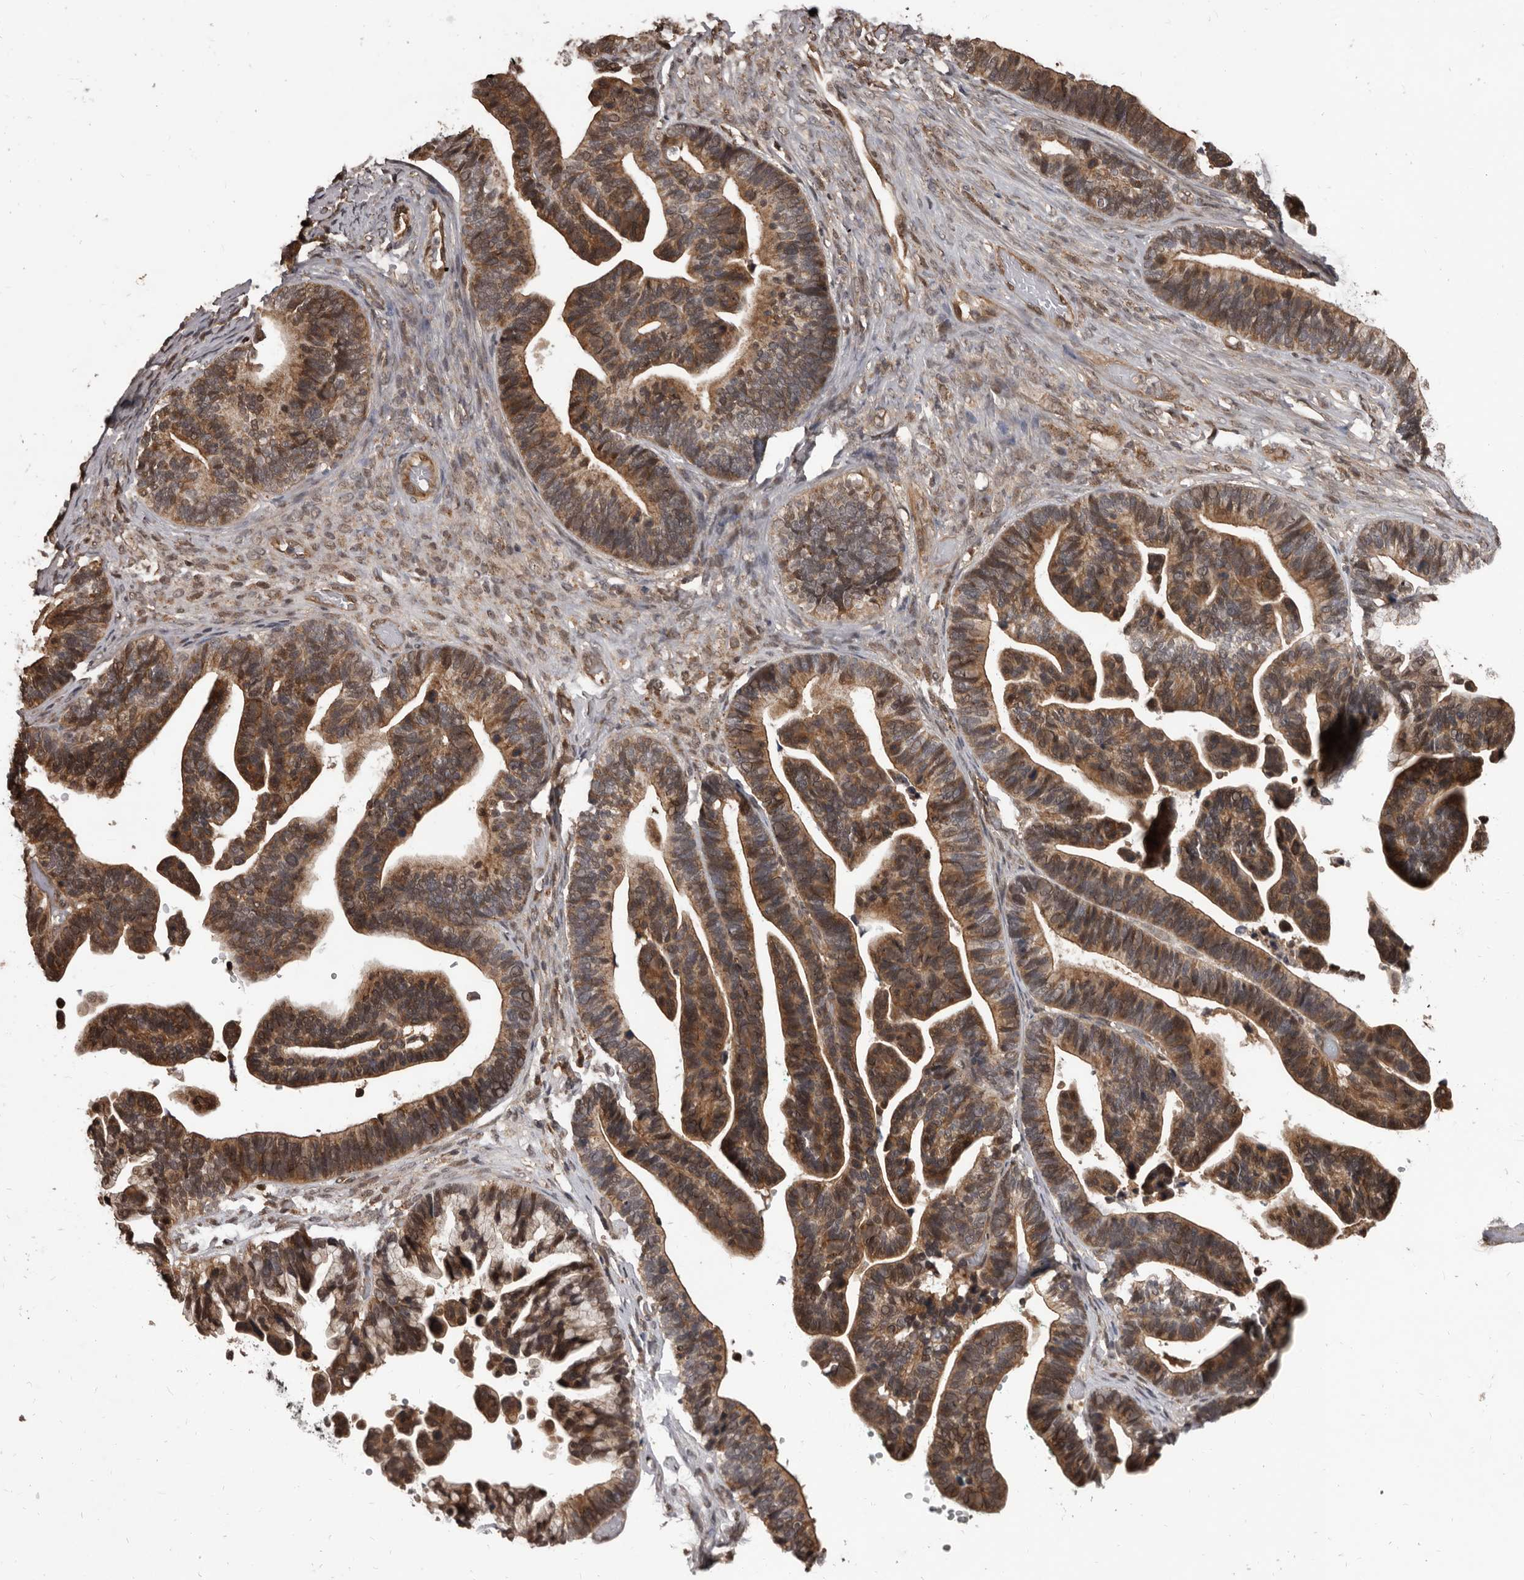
{"staining": {"intensity": "moderate", "quantity": ">75%", "location": "cytoplasmic/membranous,nuclear"}, "tissue": "ovarian cancer", "cell_type": "Tumor cells", "image_type": "cancer", "snomed": [{"axis": "morphology", "description": "Cystadenocarcinoma, serous, NOS"}, {"axis": "topography", "description": "Ovary"}], "caption": "An immunohistochemistry photomicrograph of tumor tissue is shown. Protein staining in brown shows moderate cytoplasmic/membranous and nuclear positivity in ovarian cancer within tumor cells.", "gene": "AHR", "patient": {"sex": "female", "age": 56}}